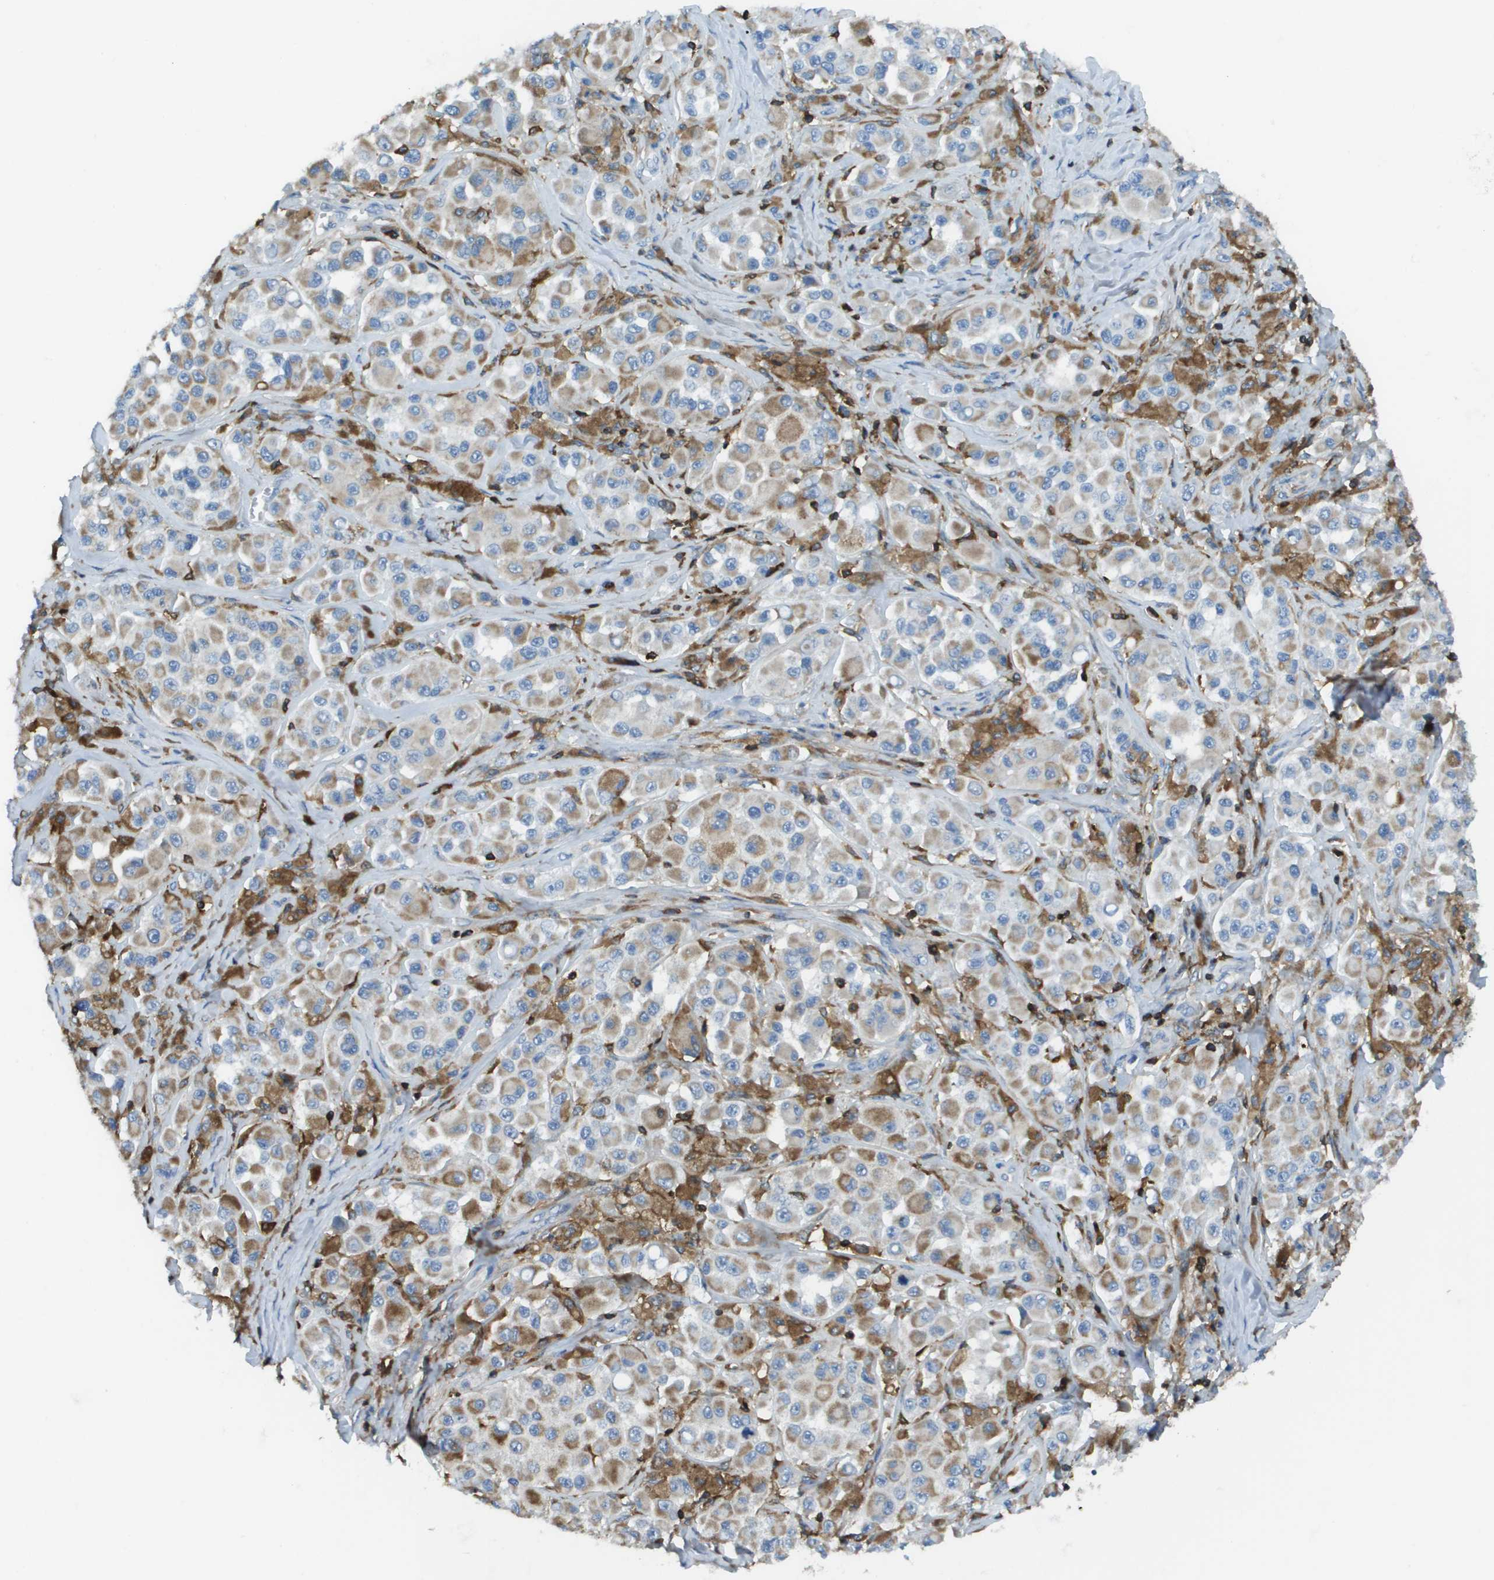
{"staining": {"intensity": "moderate", "quantity": "<25%", "location": "cytoplasmic/membranous"}, "tissue": "melanoma", "cell_type": "Tumor cells", "image_type": "cancer", "snomed": [{"axis": "morphology", "description": "Malignant melanoma, NOS"}, {"axis": "topography", "description": "Skin"}], "caption": "This is a micrograph of immunohistochemistry (IHC) staining of melanoma, which shows moderate staining in the cytoplasmic/membranous of tumor cells.", "gene": "APBB1IP", "patient": {"sex": "male", "age": 84}}